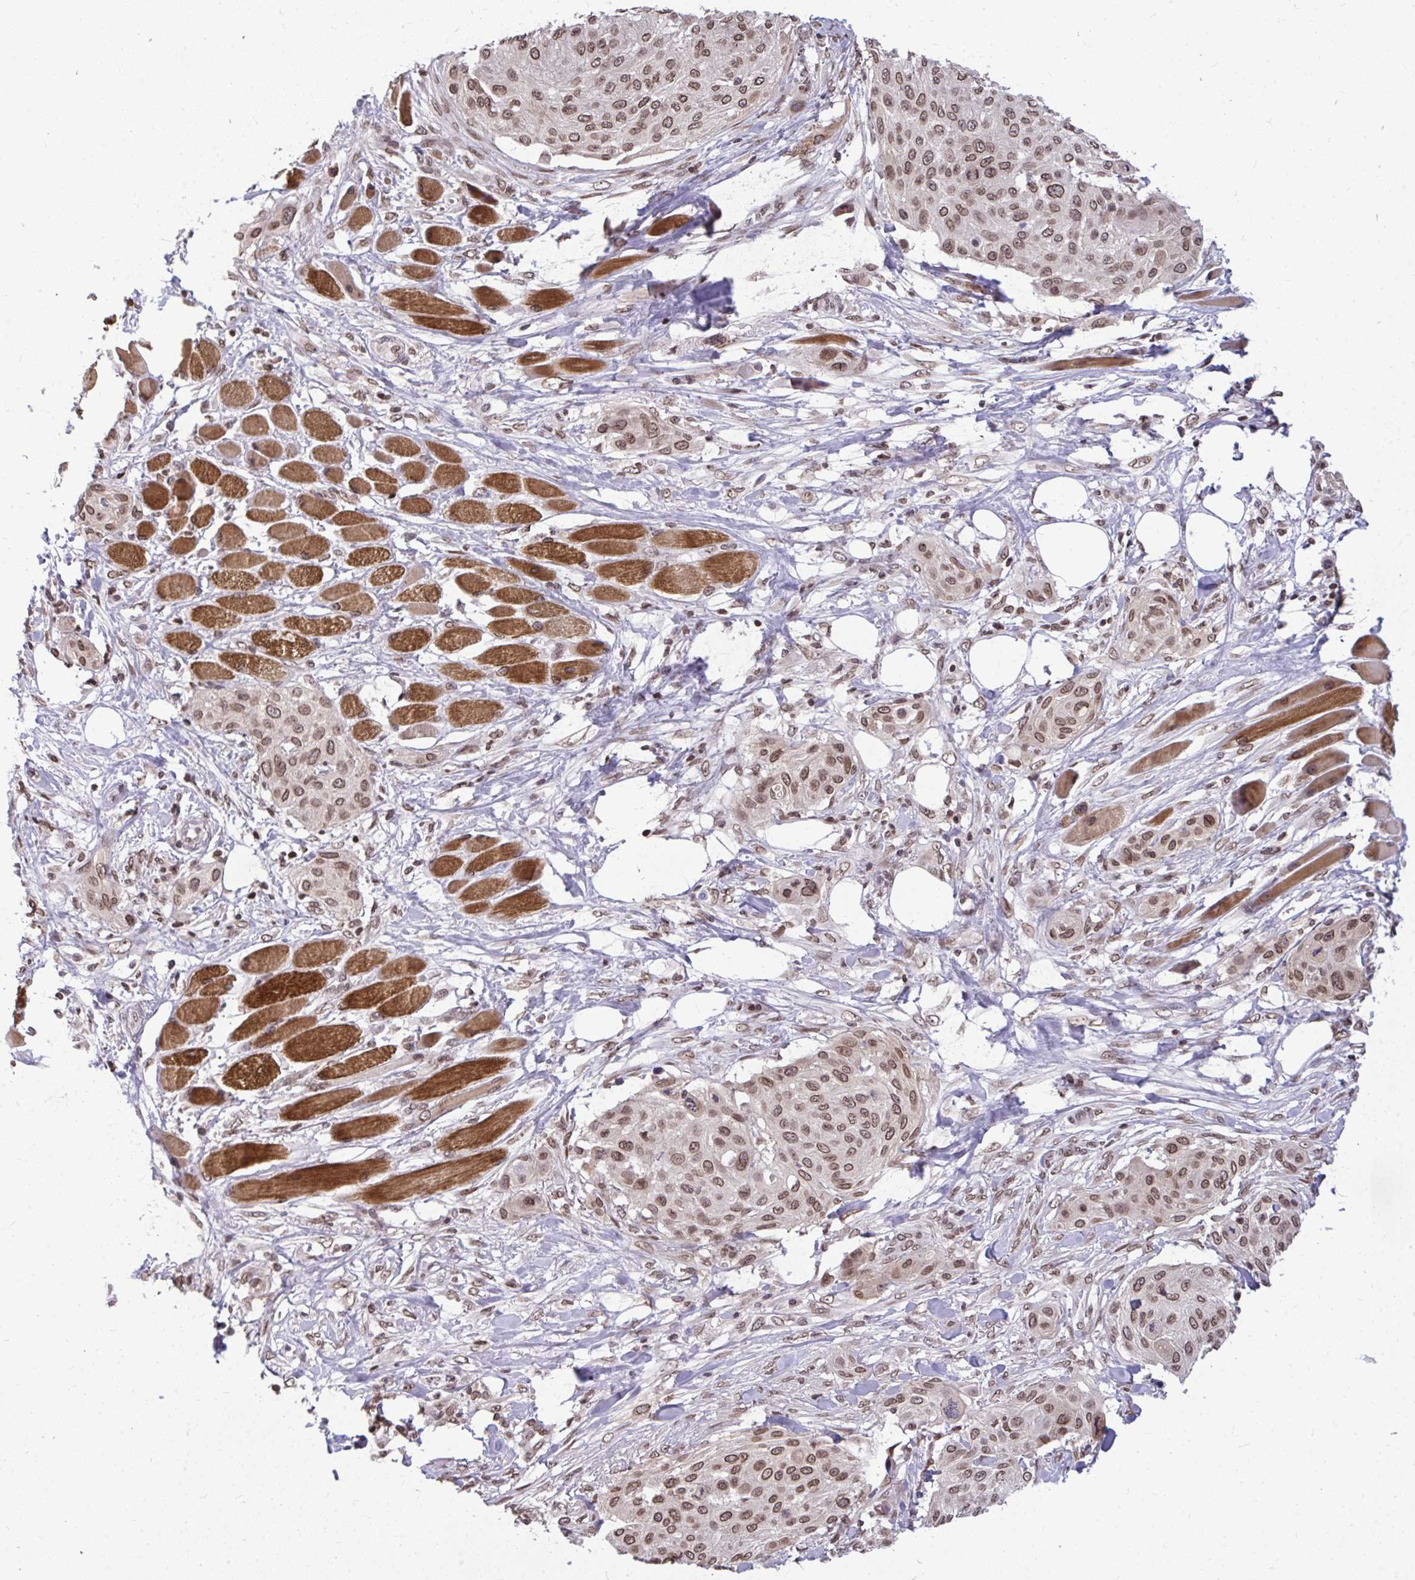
{"staining": {"intensity": "moderate", "quantity": ">75%", "location": "cytoplasmic/membranous,nuclear"}, "tissue": "skin cancer", "cell_type": "Tumor cells", "image_type": "cancer", "snomed": [{"axis": "morphology", "description": "Squamous cell carcinoma, NOS"}, {"axis": "topography", "description": "Skin"}], "caption": "Tumor cells demonstrate moderate cytoplasmic/membranous and nuclear staining in about >75% of cells in skin squamous cell carcinoma. Nuclei are stained in blue.", "gene": "JPT1", "patient": {"sex": "female", "age": 87}}